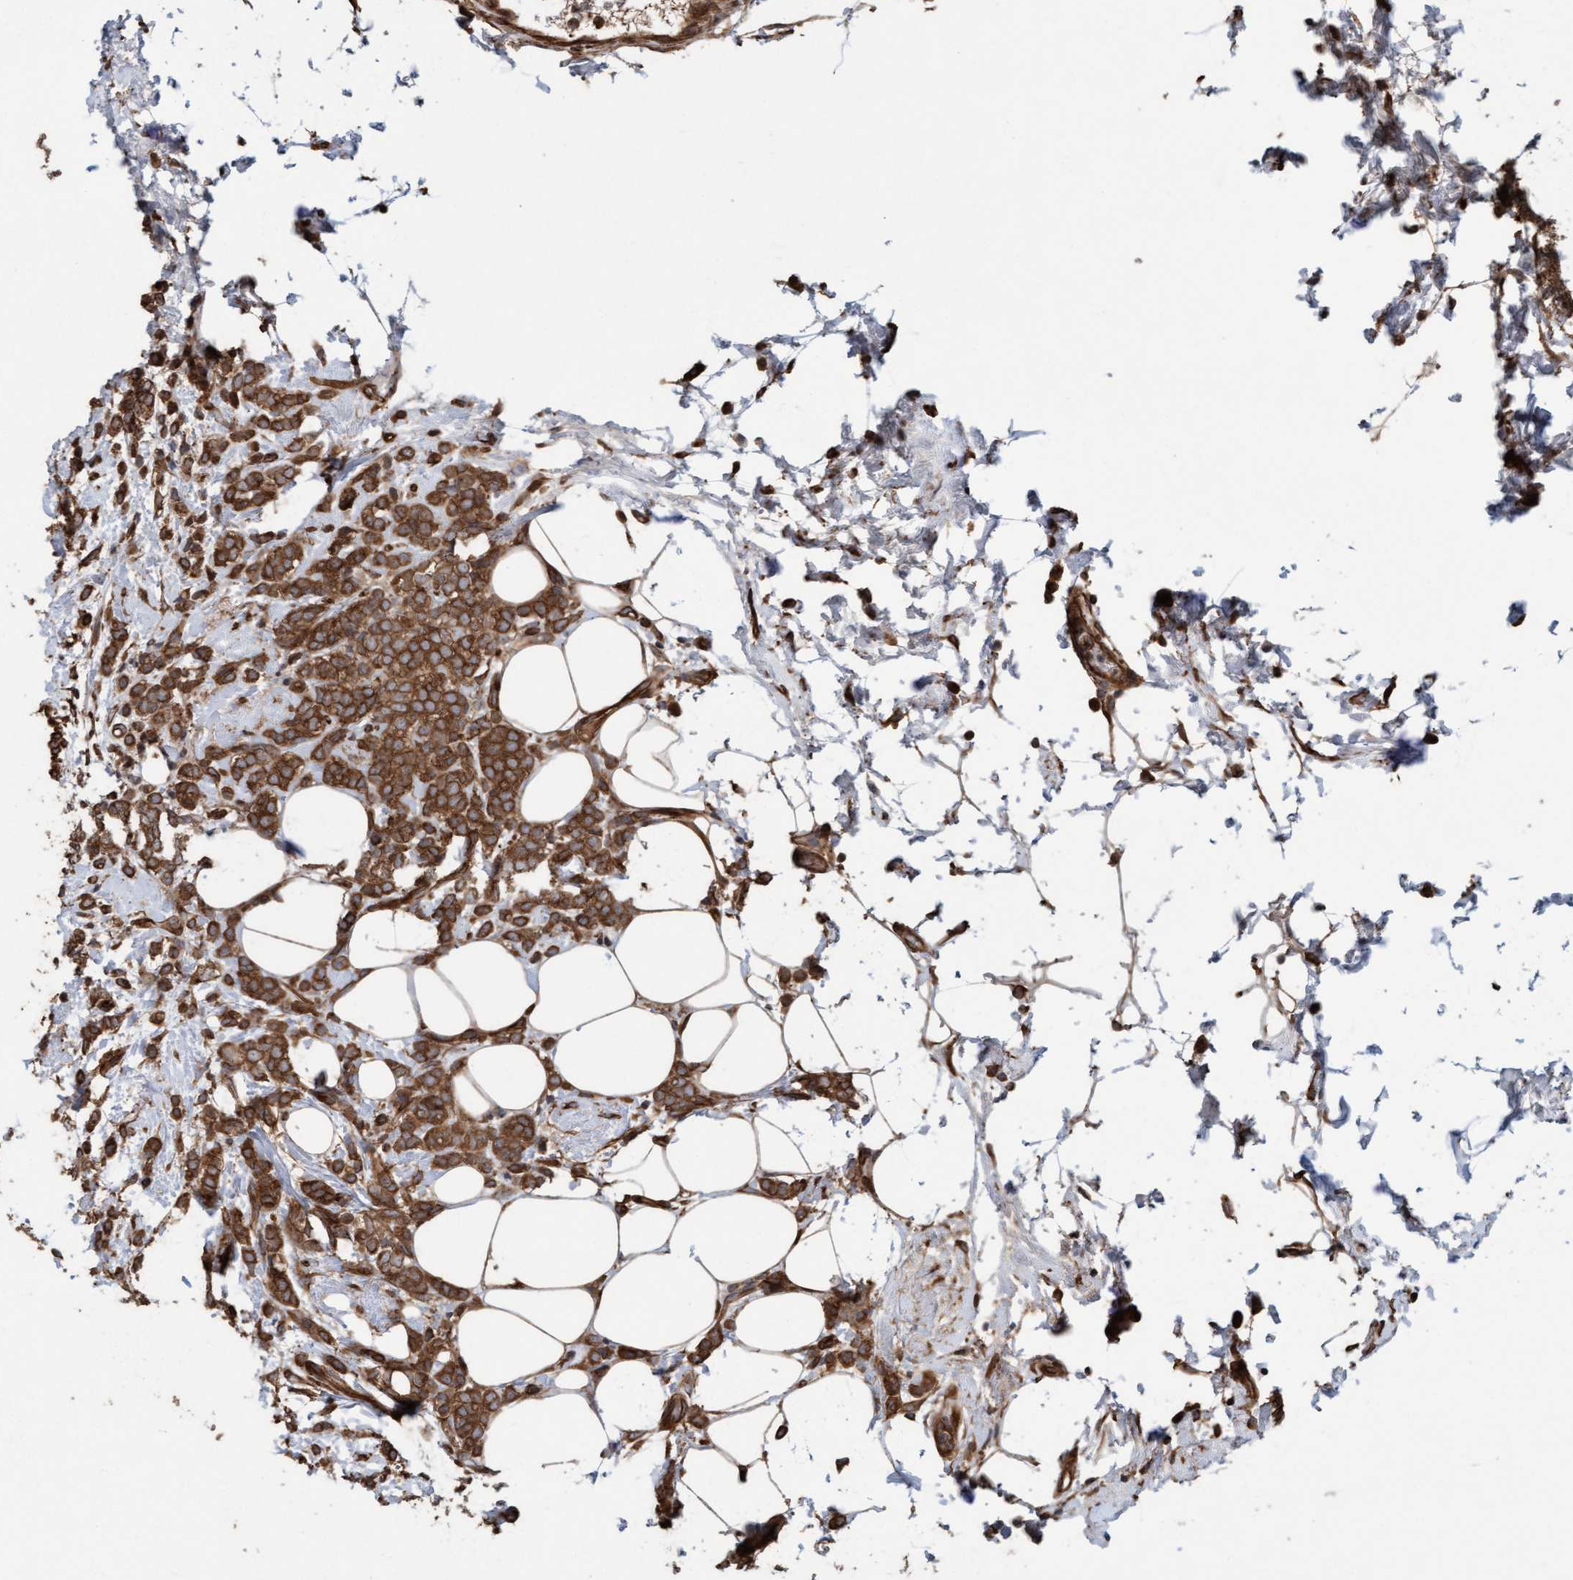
{"staining": {"intensity": "strong", "quantity": ">75%", "location": "cytoplasmic/membranous"}, "tissue": "breast cancer", "cell_type": "Tumor cells", "image_type": "cancer", "snomed": [{"axis": "morphology", "description": "Lobular carcinoma"}, {"axis": "topography", "description": "Breast"}], "caption": "A high-resolution micrograph shows IHC staining of breast cancer (lobular carcinoma), which shows strong cytoplasmic/membranous expression in approximately >75% of tumor cells.", "gene": "CDC42EP4", "patient": {"sex": "female", "age": 50}}